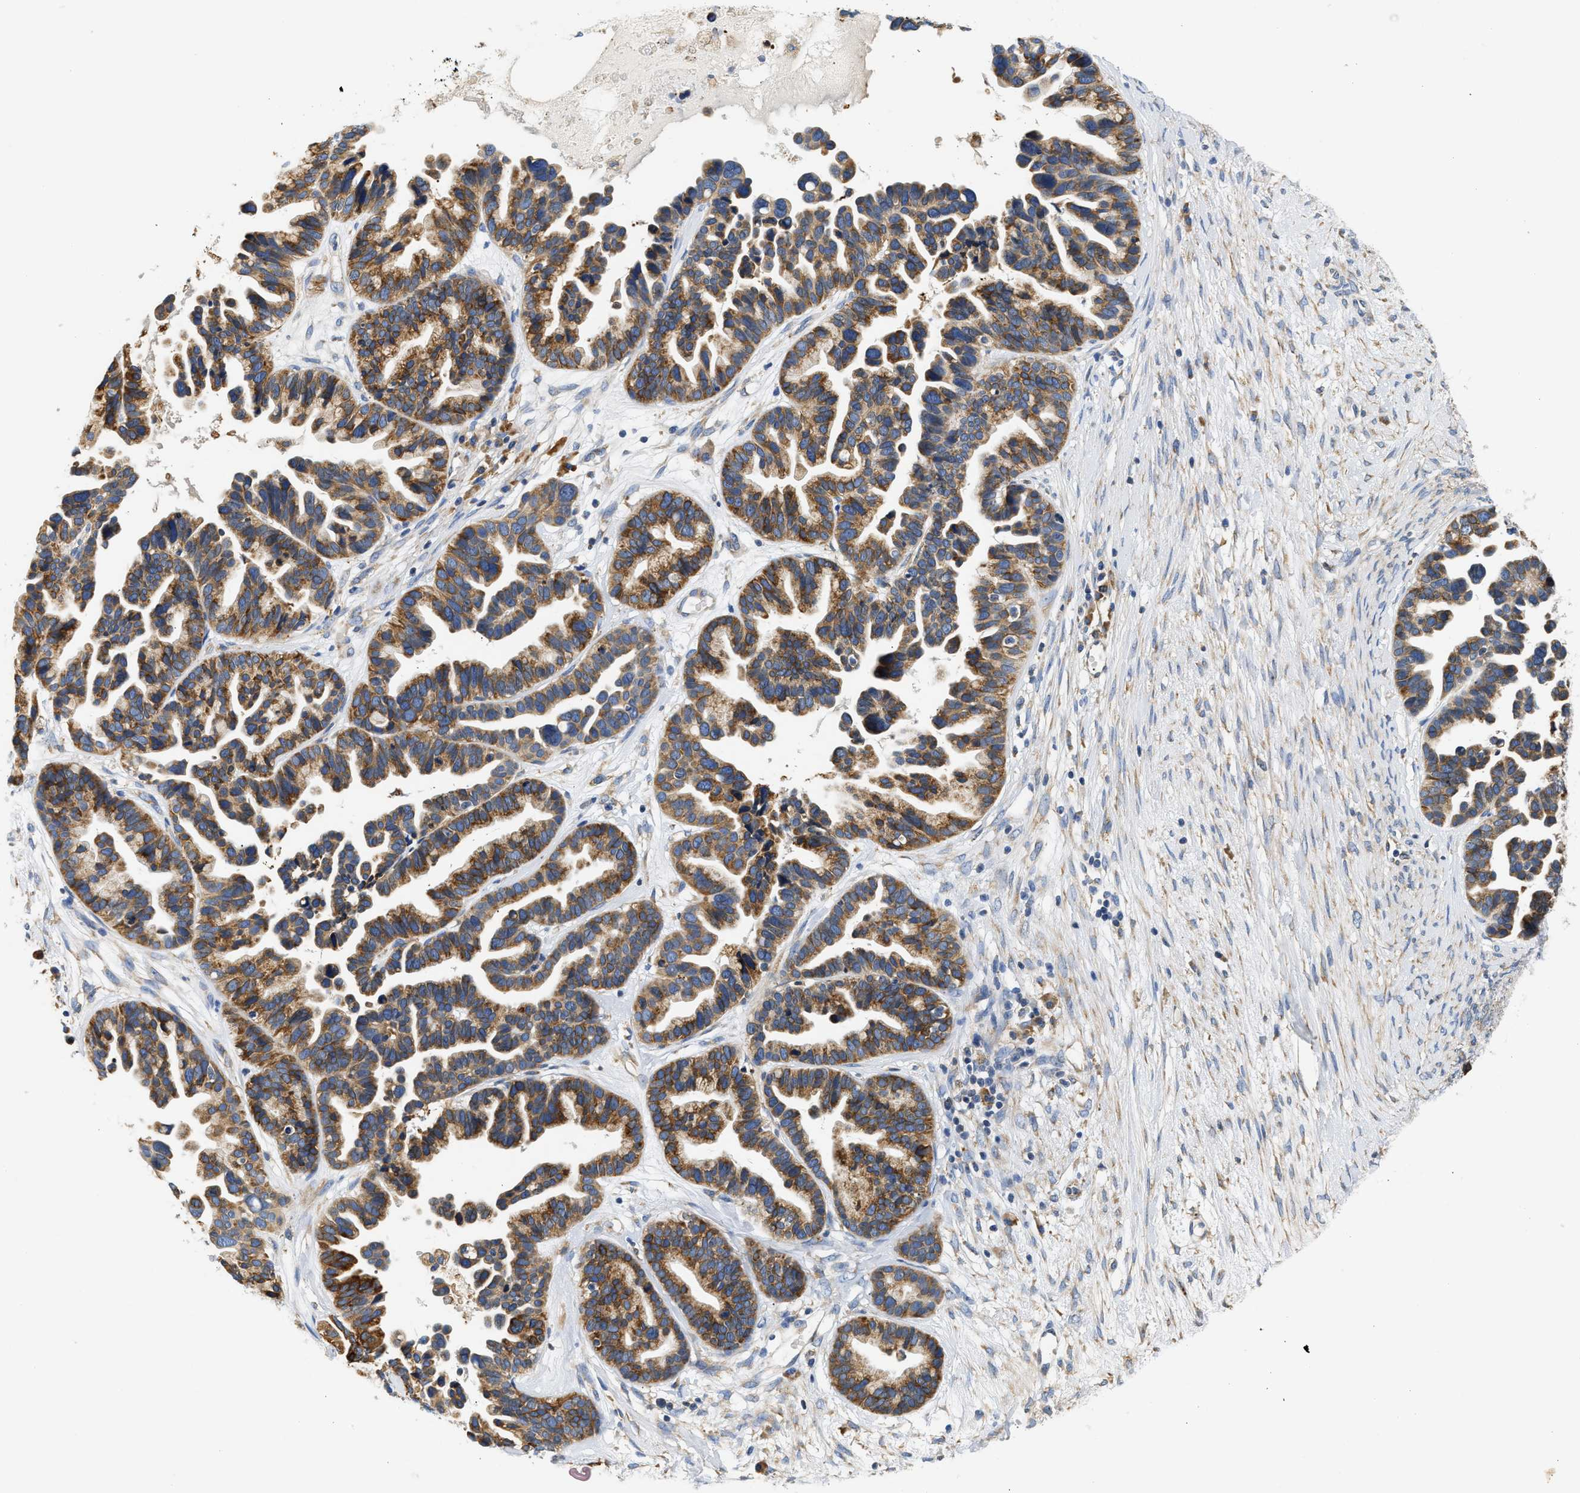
{"staining": {"intensity": "moderate", "quantity": ">75%", "location": "cytoplasmic/membranous"}, "tissue": "ovarian cancer", "cell_type": "Tumor cells", "image_type": "cancer", "snomed": [{"axis": "morphology", "description": "Cystadenocarcinoma, serous, NOS"}, {"axis": "topography", "description": "Ovary"}], "caption": "The photomicrograph reveals immunohistochemical staining of ovarian serous cystadenocarcinoma. There is moderate cytoplasmic/membranous expression is present in about >75% of tumor cells. Using DAB (3,3'-diaminobenzidine) (brown) and hematoxylin (blue) stains, captured at high magnification using brightfield microscopy.", "gene": "HDHD3", "patient": {"sex": "female", "age": 56}}